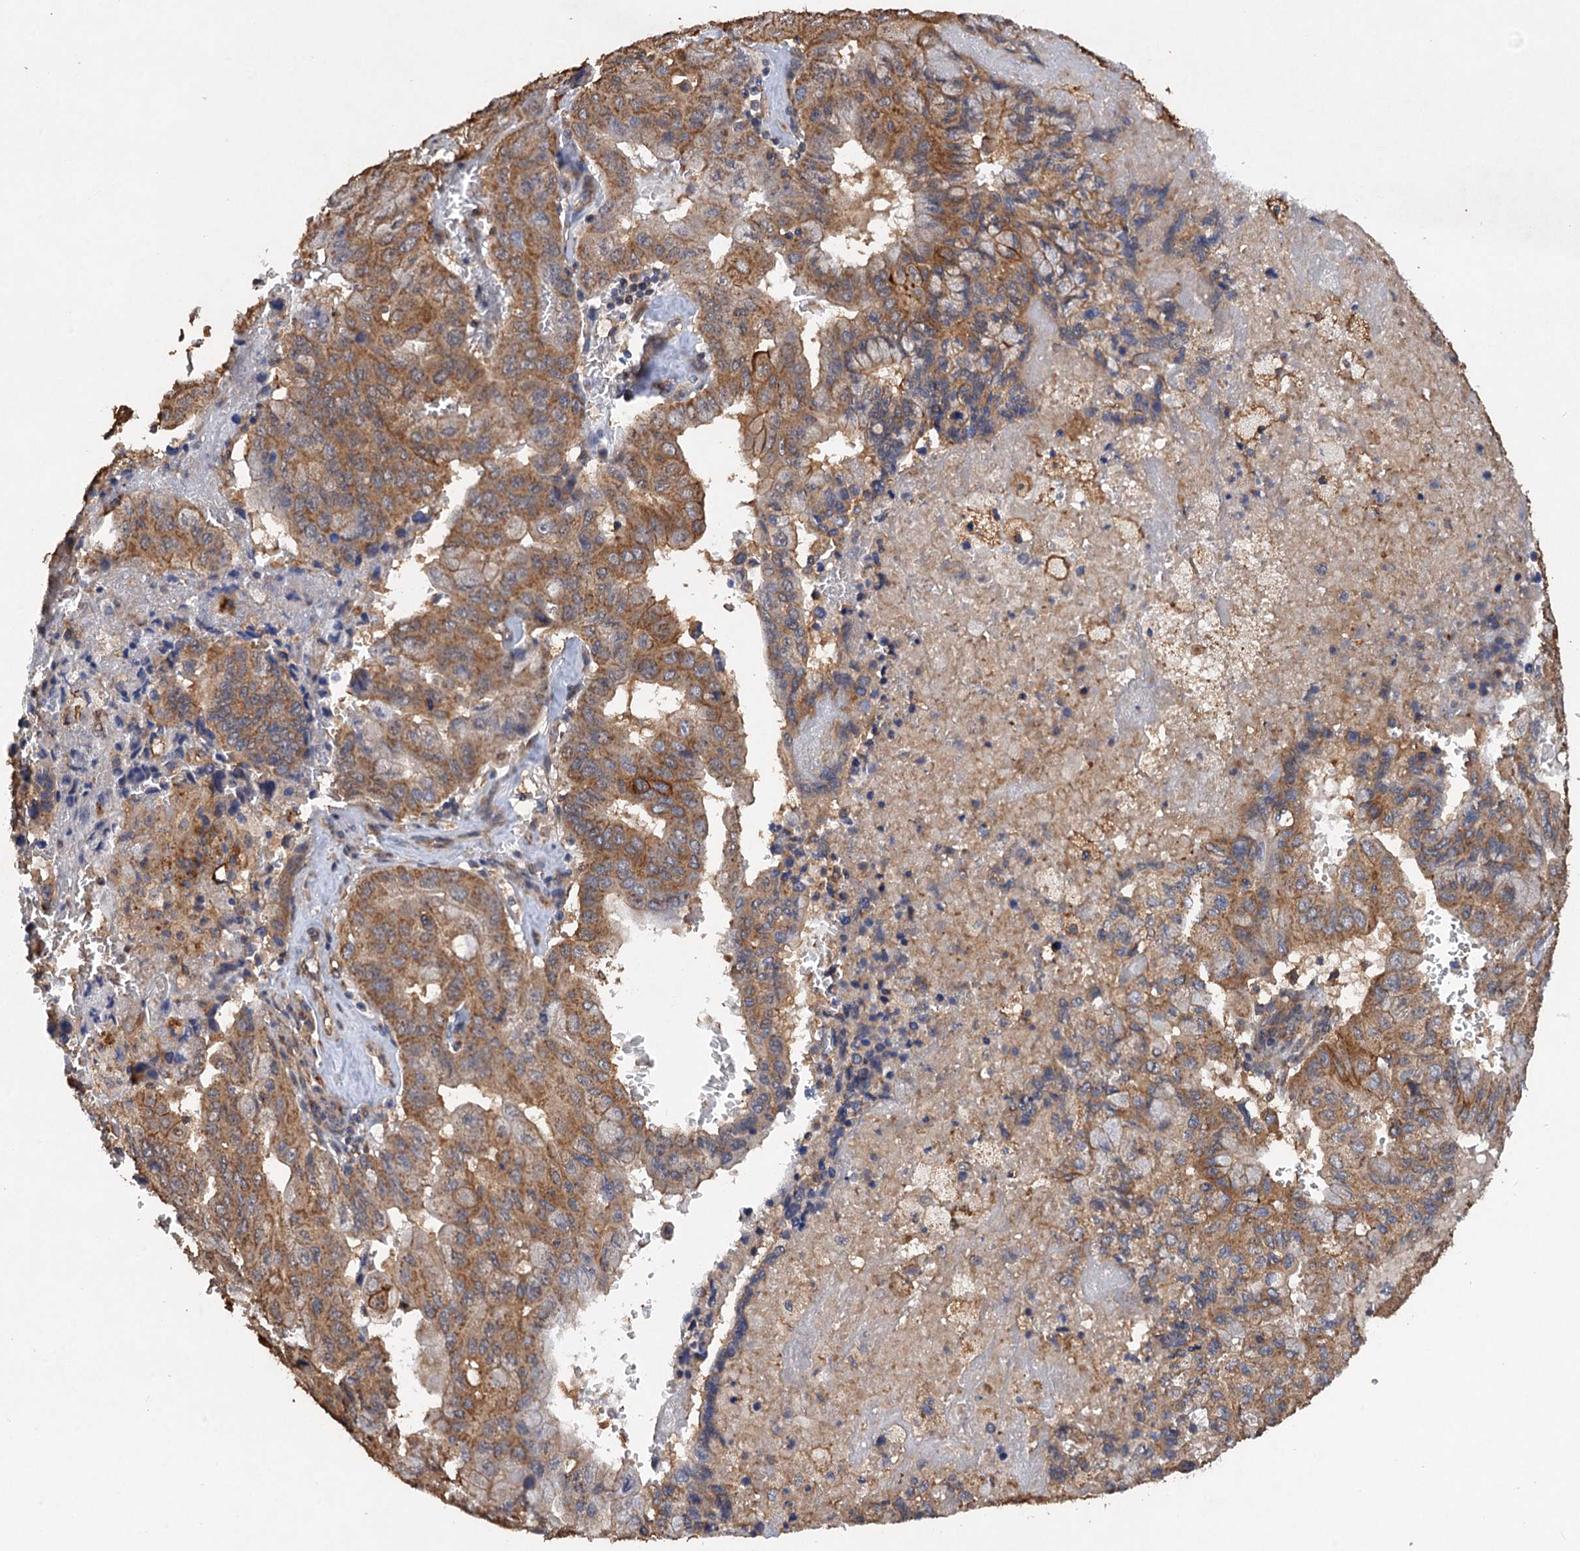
{"staining": {"intensity": "moderate", "quantity": ">75%", "location": "cytoplasmic/membranous"}, "tissue": "pancreatic cancer", "cell_type": "Tumor cells", "image_type": "cancer", "snomed": [{"axis": "morphology", "description": "Adenocarcinoma, NOS"}, {"axis": "topography", "description": "Pancreas"}], "caption": "Moderate cytoplasmic/membranous positivity is seen in approximately >75% of tumor cells in pancreatic adenocarcinoma. (IHC, brightfield microscopy, high magnification).", "gene": "SCUBE3", "patient": {"sex": "male", "age": 51}}